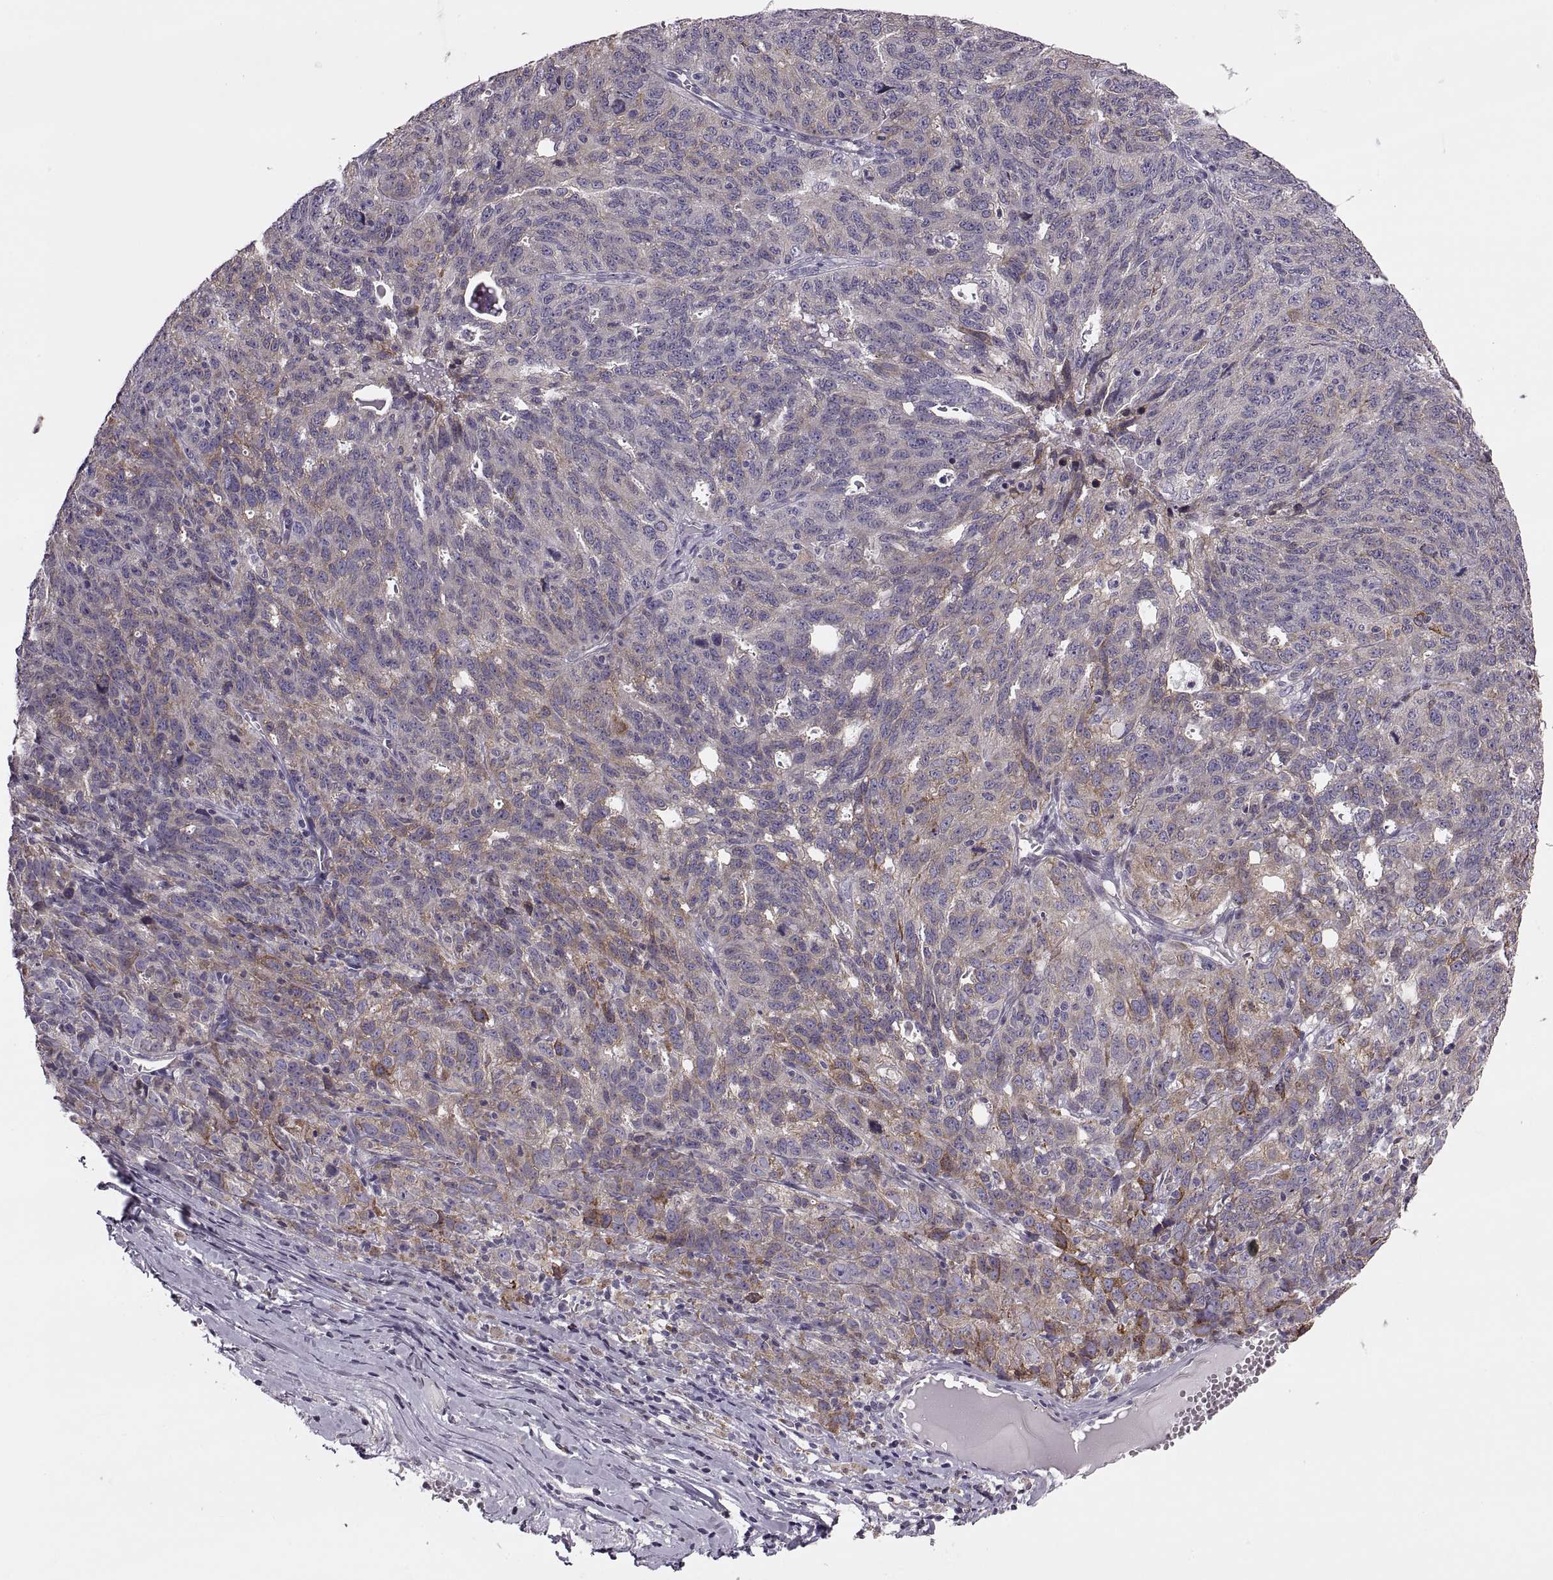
{"staining": {"intensity": "moderate", "quantity": "<25%", "location": "cytoplasmic/membranous"}, "tissue": "ovarian cancer", "cell_type": "Tumor cells", "image_type": "cancer", "snomed": [{"axis": "morphology", "description": "Cystadenocarcinoma, serous, NOS"}, {"axis": "topography", "description": "Ovary"}], "caption": "Immunohistochemical staining of human ovarian cancer demonstrates moderate cytoplasmic/membranous protein expression in about <25% of tumor cells.", "gene": "LETM2", "patient": {"sex": "female", "age": 71}}